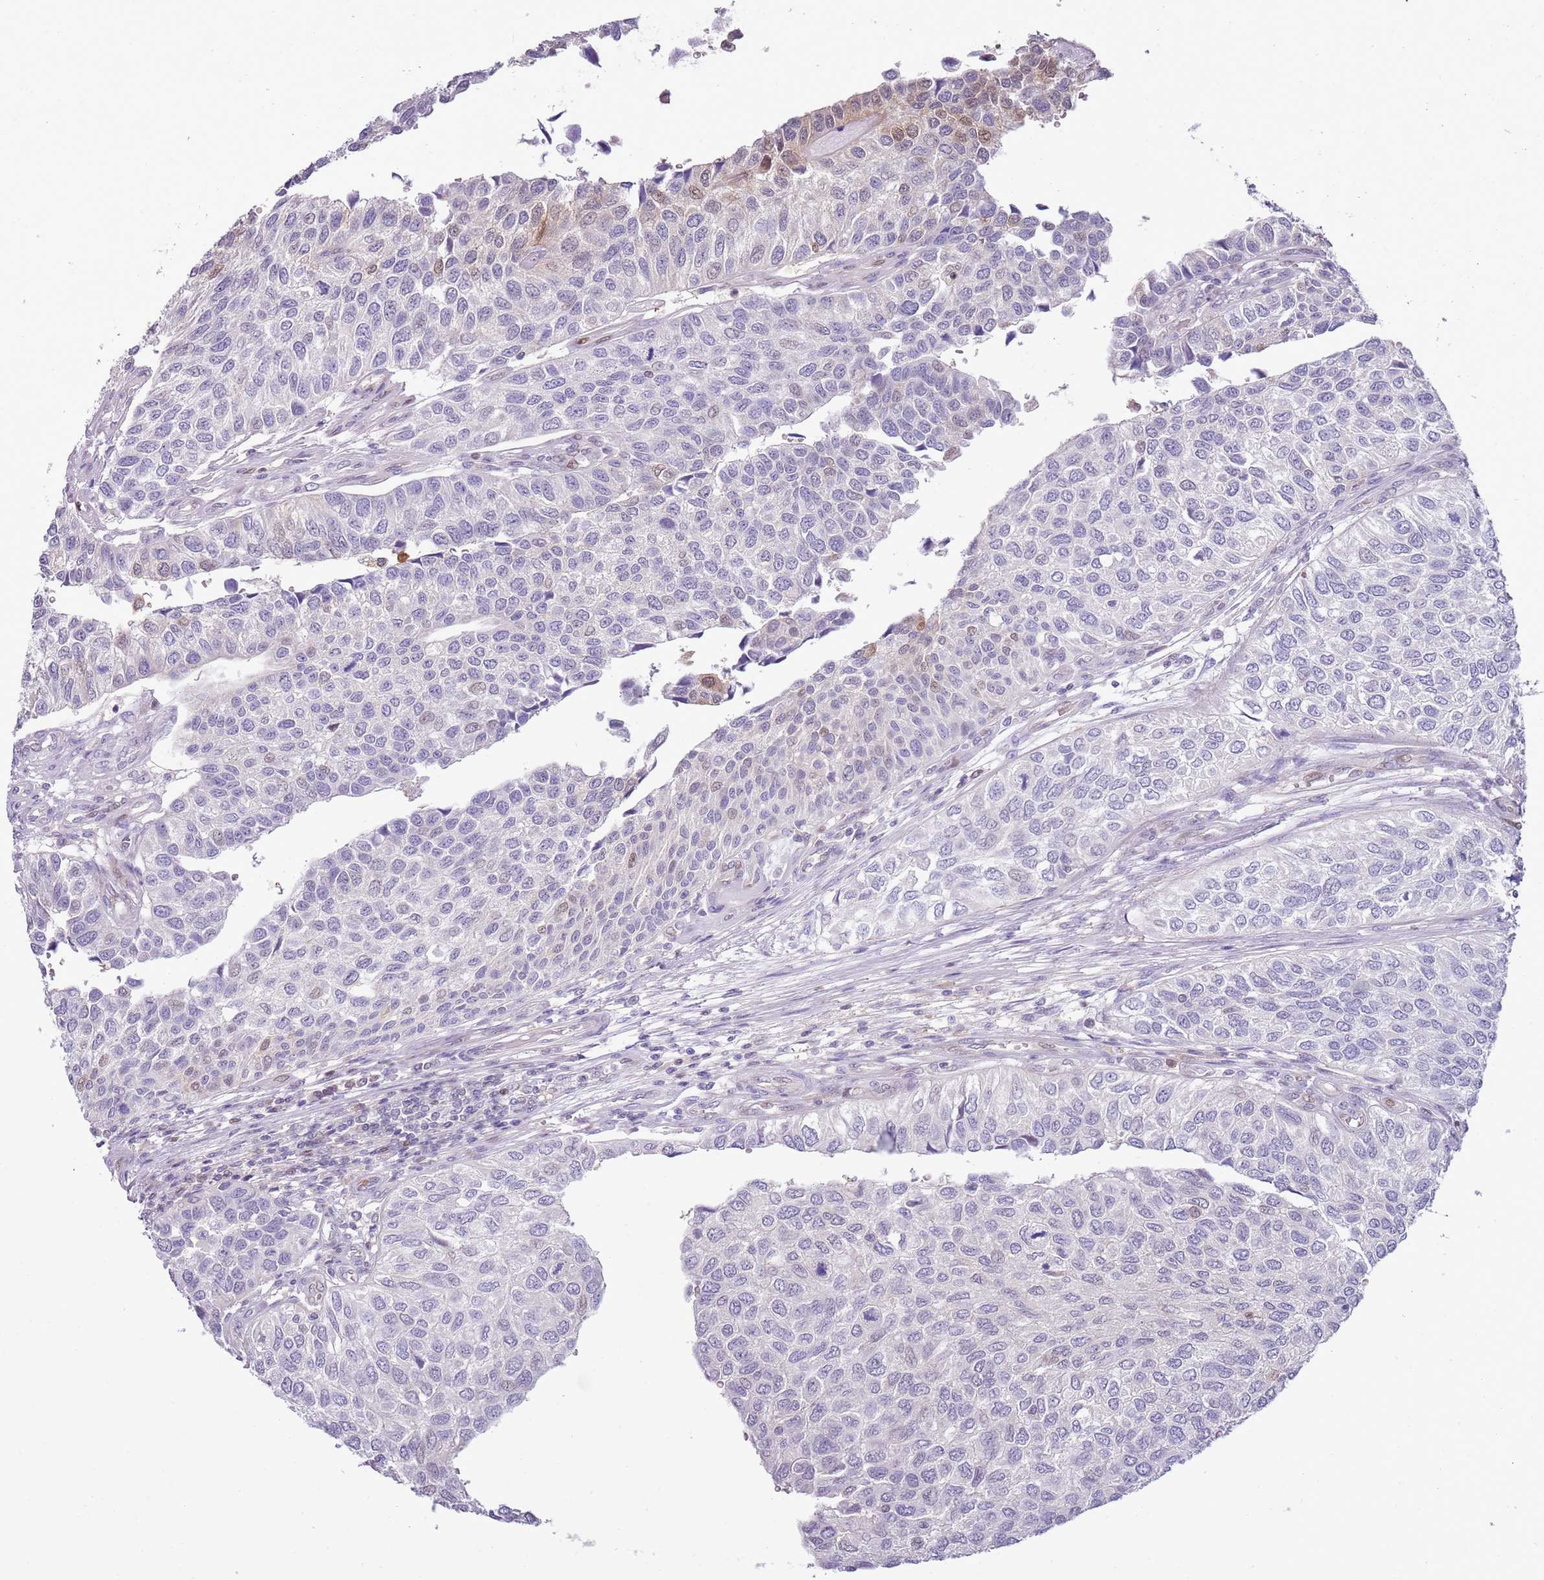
{"staining": {"intensity": "weak", "quantity": "<25%", "location": "nuclear"}, "tissue": "urothelial cancer", "cell_type": "Tumor cells", "image_type": "cancer", "snomed": [{"axis": "morphology", "description": "Urothelial carcinoma, NOS"}, {"axis": "topography", "description": "Urinary bladder"}], "caption": "Transitional cell carcinoma was stained to show a protein in brown. There is no significant staining in tumor cells.", "gene": "NBPF6", "patient": {"sex": "male", "age": 55}}